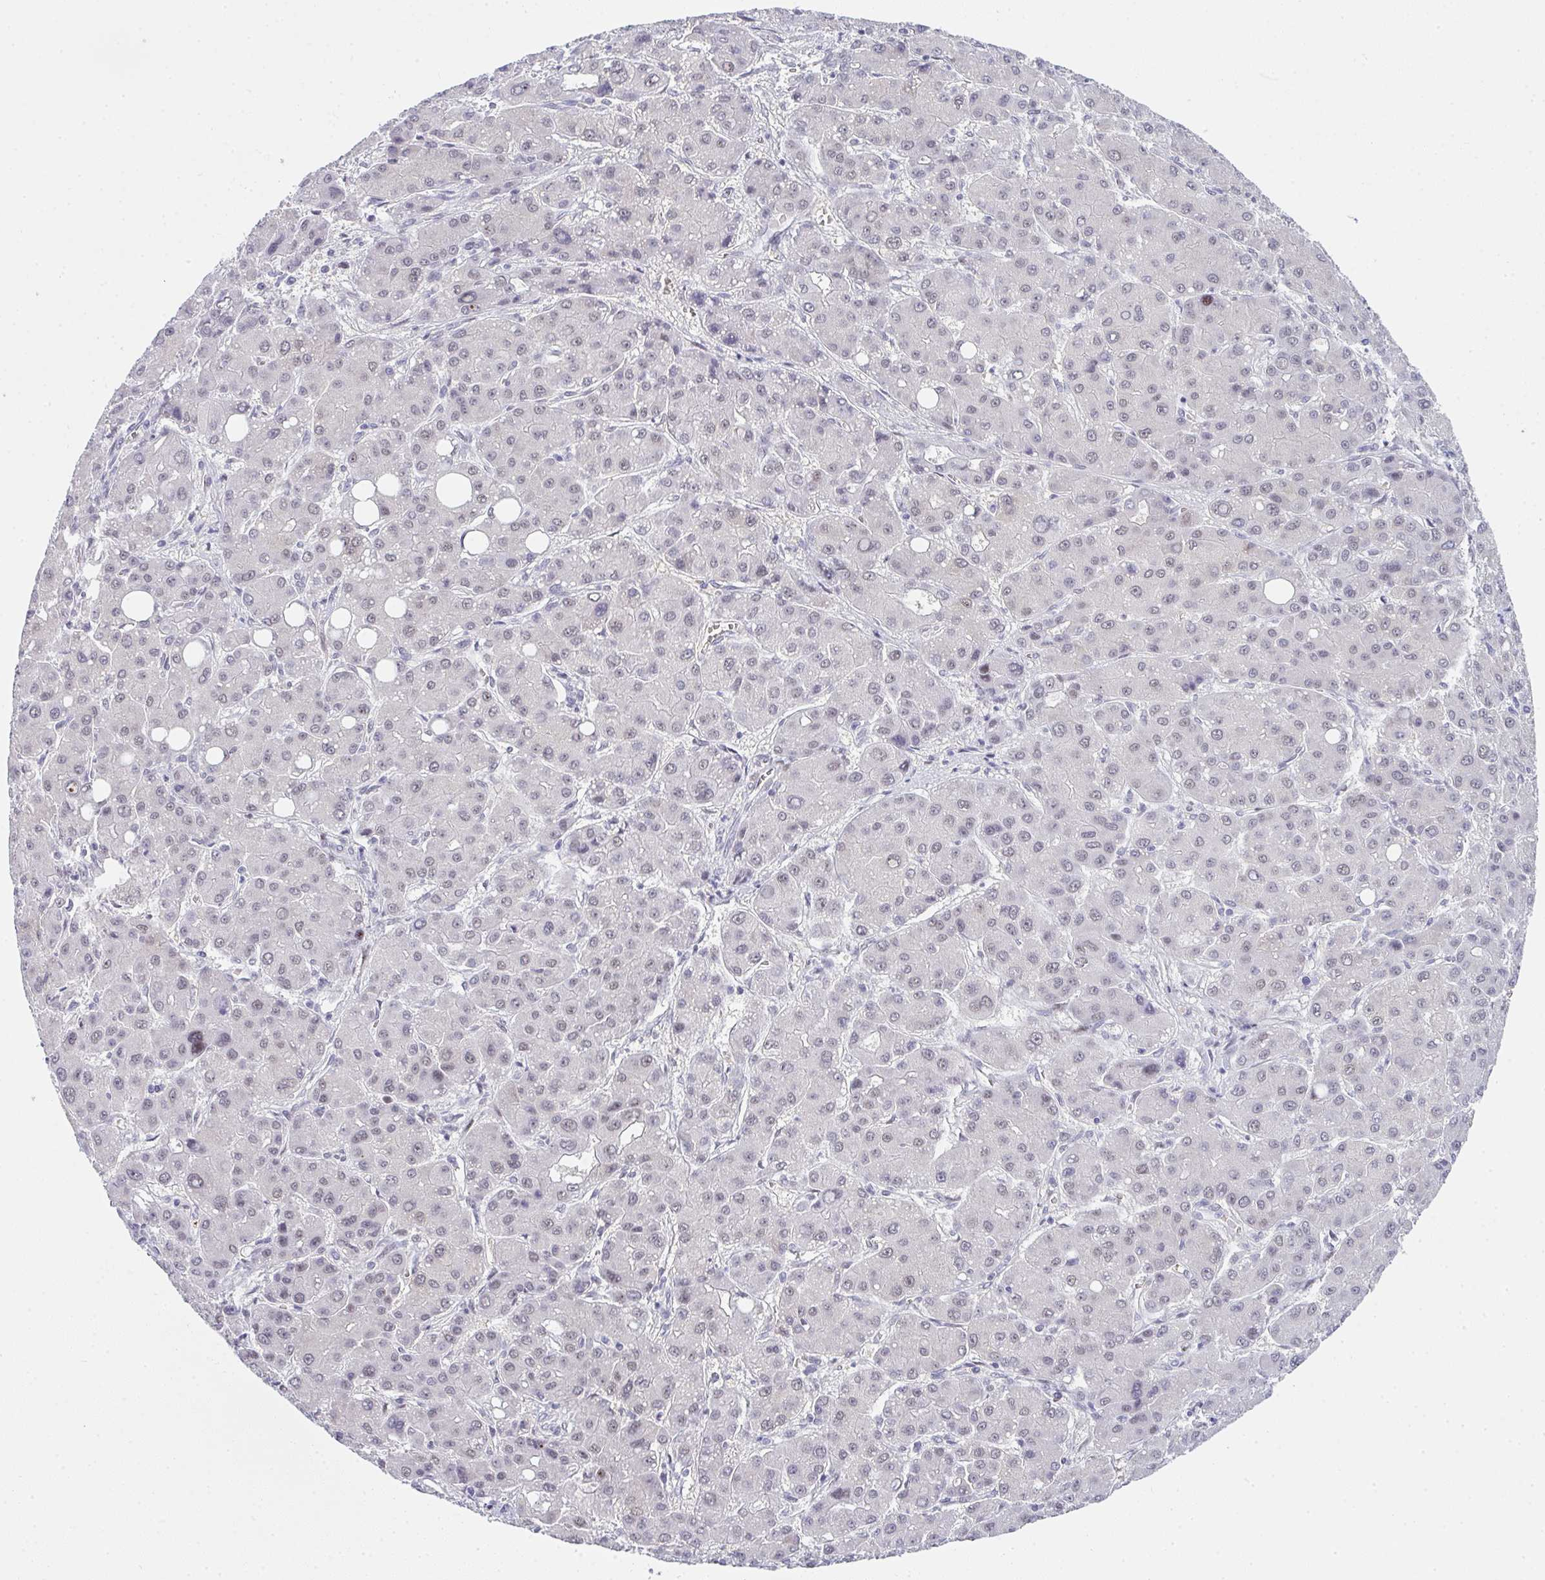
{"staining": {"intensity": "negative", "quantity": "none", "location": "none"}, "tissue": "liver cancer", "cell_type": "Tumor cells", "image_type": "cancer", "snomed": [{"axis": "morphology", "description": "Carcinoma, Hepatocellular, NOS"}, {"axis": "topography", "description": "Liver"}], "caption": "Immunohistochemical staining of human liver cancer (hepatocellular carcinoma) demonstrates no significant expression in tumor cells. (Brightfield microscopy of DAB (3,3'-diaminobenzidine) IHC at high magnification).", "gene": "TNMD", "patient": {"sex": "male", "age": 55}}